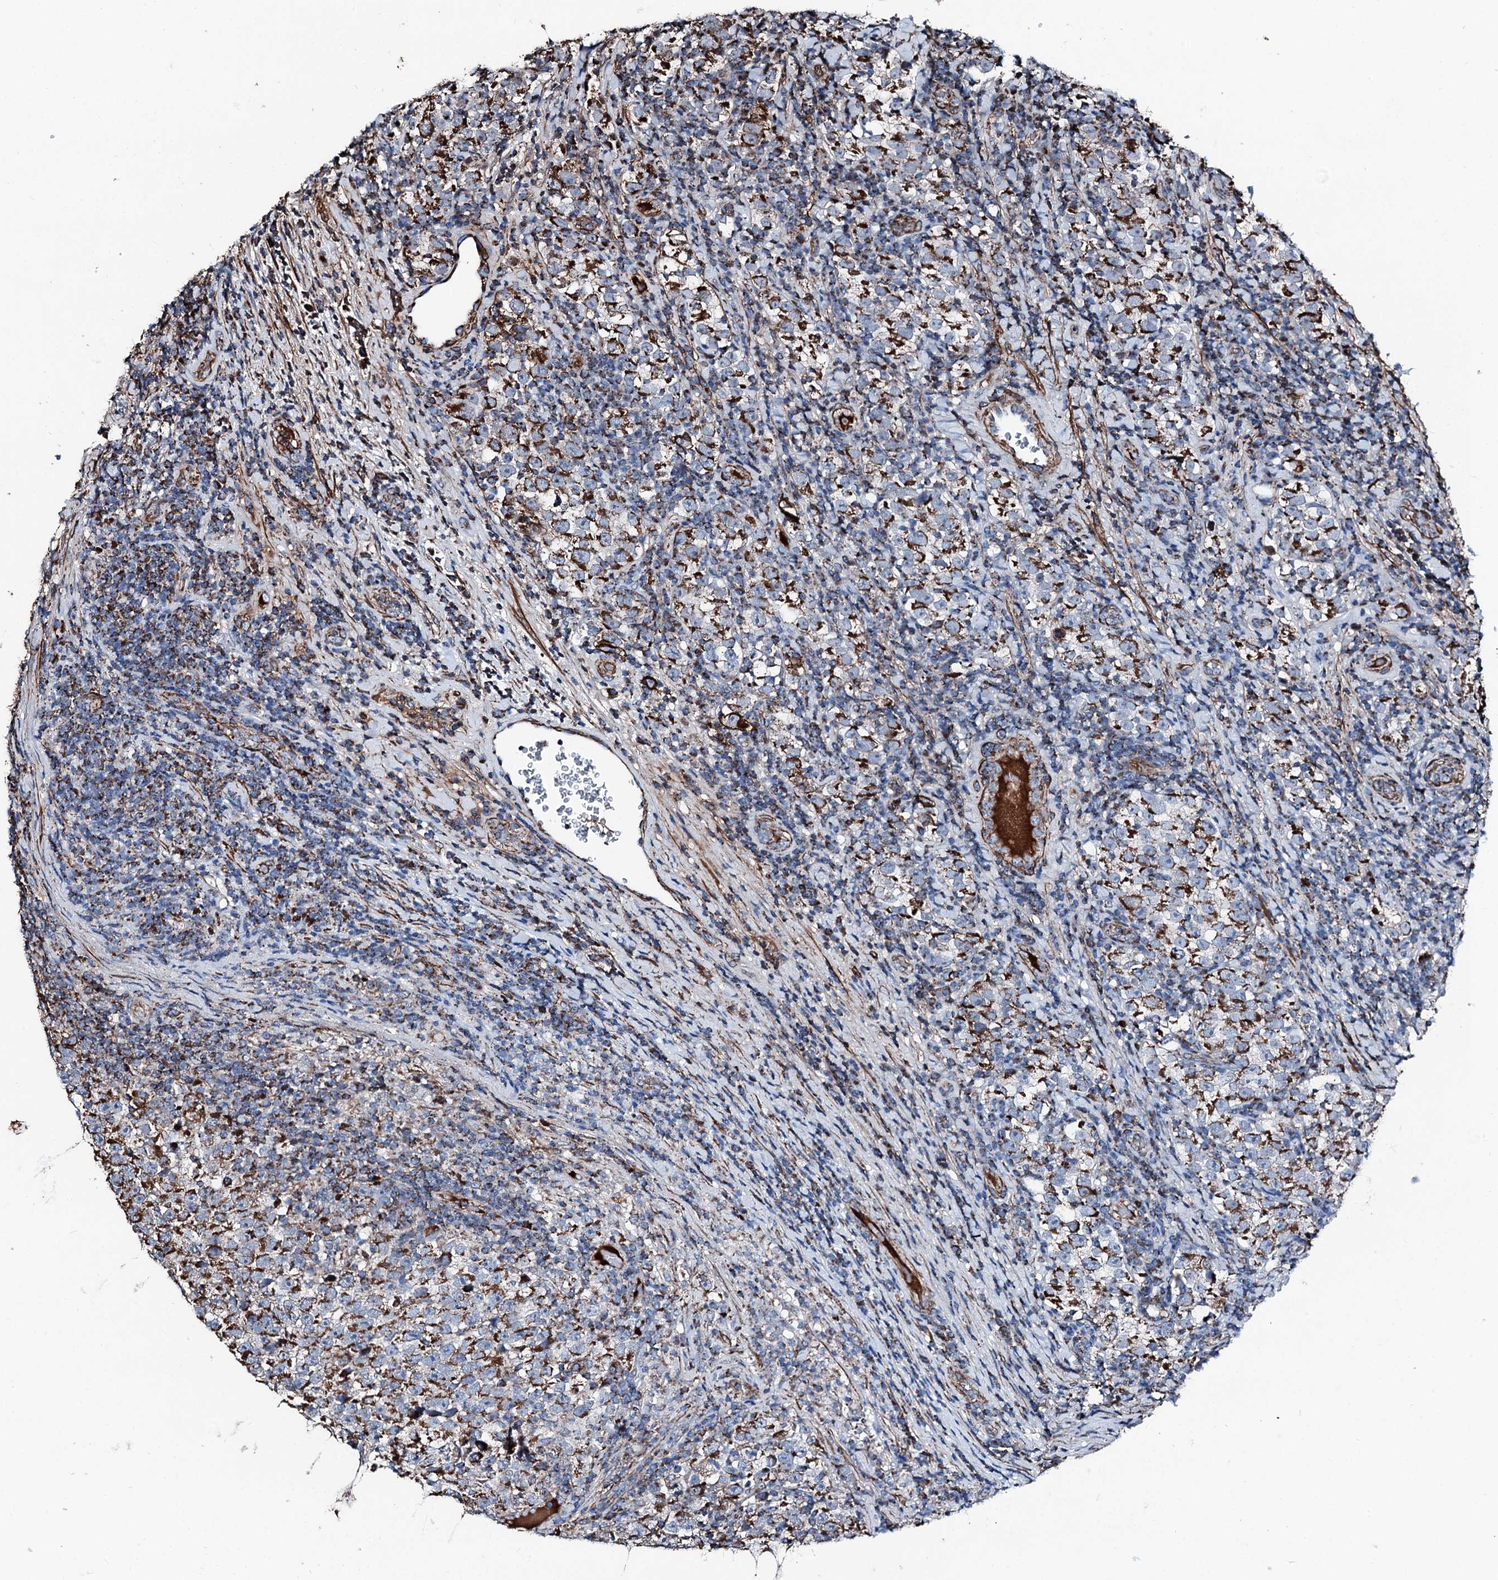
{"staining": {"intensity": "strong", "quantity": "25%-75%", "location": "cytoplasmic/membranous"}, "tissue": "testis cancer", "cell_type": "Tumor cells", "image_type": "cancer", "snomed": [{"axis": "morphology", "description": "Normal tissue, NOS"}, {"axis": "morphology", "description": "Seminoma, NOS"}, {"axis": "topography", "description": "Testis"}], "caption": "Immunohistochemical staining of human testis cancer shows high levels of strong cytoplasmic/membranous protein expression in about 25%-75% of tumor cells. The protein is stained brown, and the nuclei are stained in blue (DAB IHC with brightfield microscopy, high magnification).", "gene": "DDIAS", "patient": {"sex": "male", "age": 43}}